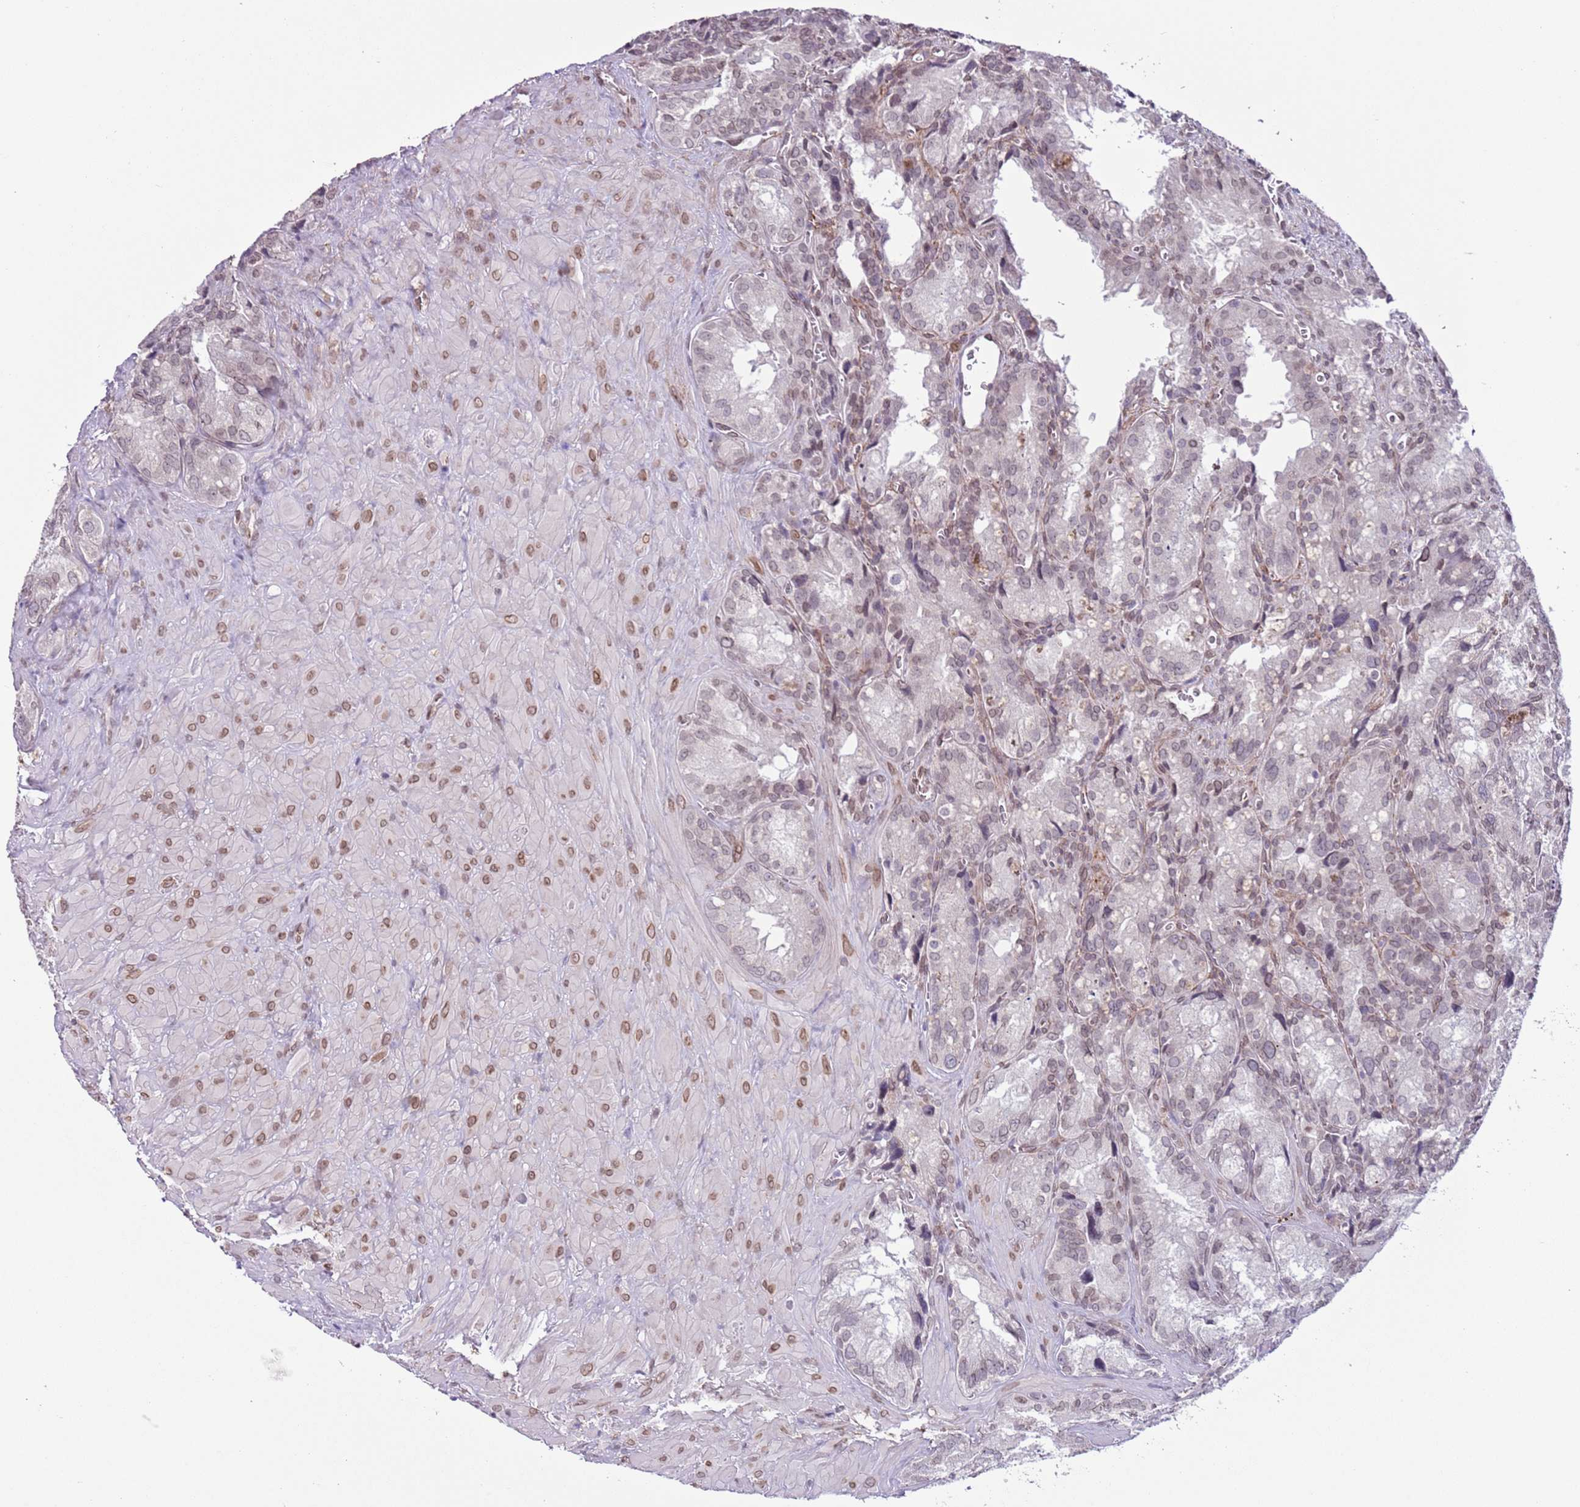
{"staining": {"intensity": "weak", "quantity": "<25%", "location": "nuclear"}, "tissue": "seminal vesicle", "cell_type": "Glandular cells", "image_type": "normal", "snomed": [{"axis": "morphology", "description": "Normal tissue, NOS"}, {"axis": "topography", "description": "Seminal veicle"}], "caption": "A high-resolution histopathology image shows IHC staining of unremarkable seminal vesicle, which shows no significant expression in glandular cells.", "gene": "ZGLP1", "patient": {"sex": "male", "age": 62}}